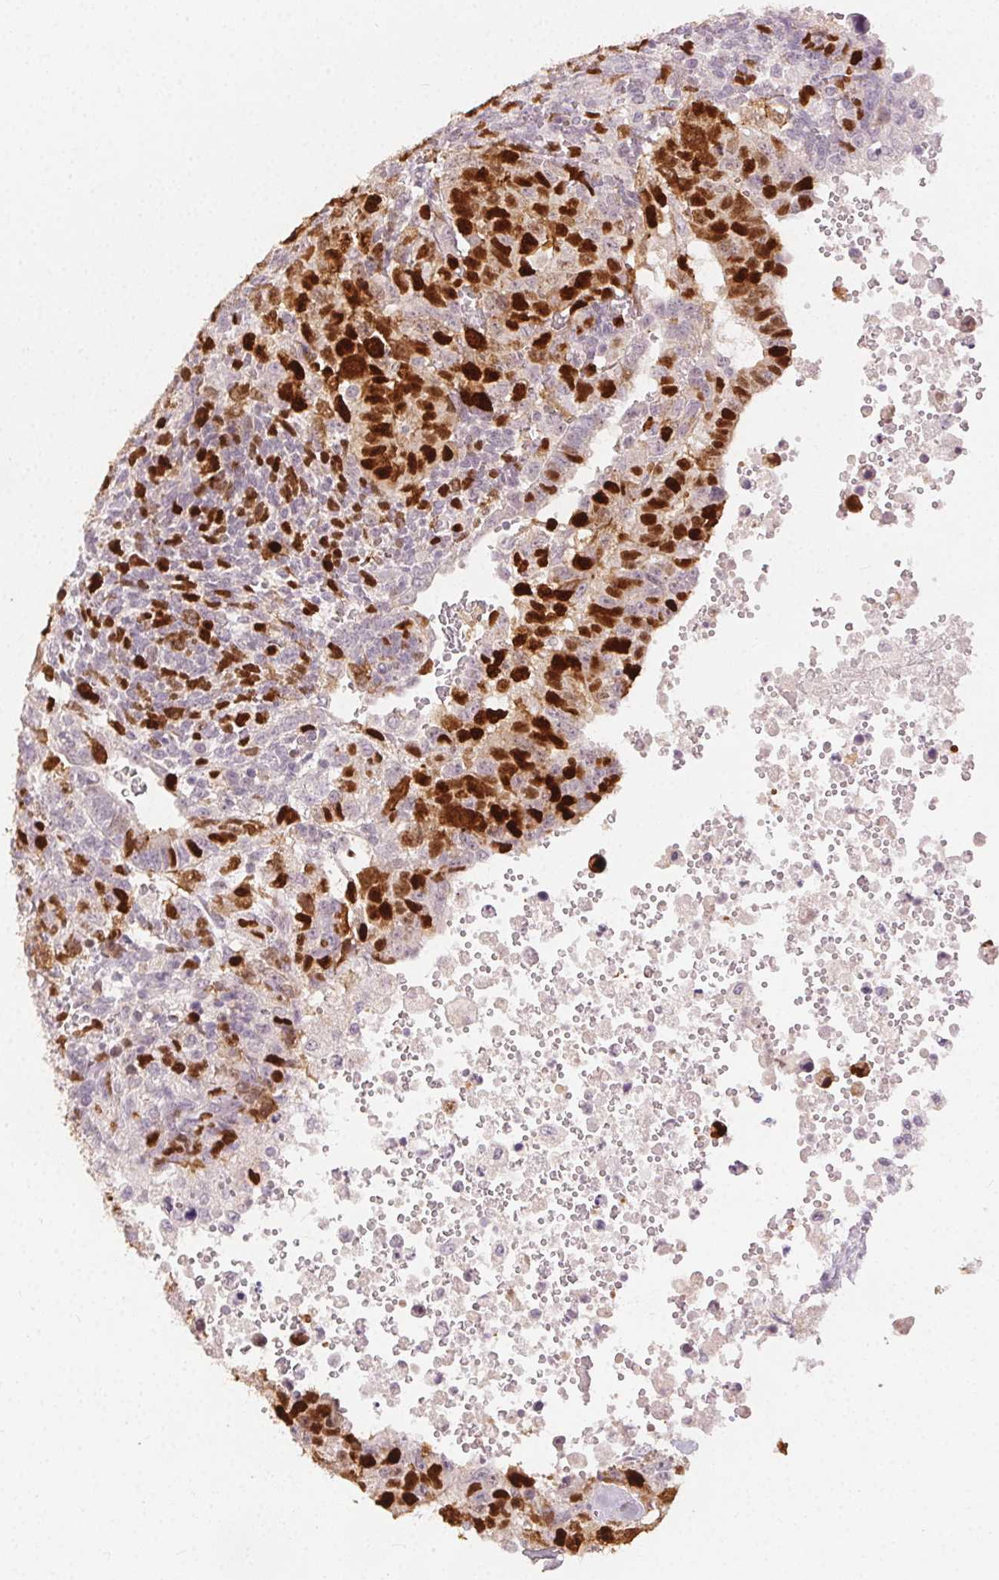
{"staining": {"intensity": "strong", "quantity": "25%-75%", "location": "nuclear"}, "tissue": "testis cancer", "cell_type": "Tumor cells", "image_type": "cancer", "snomed": [{"axis": "morphology", "description": "Carcinoma, Embryonal, NOS"}, {"axis": "topography", "description": "Testis"}], "caption": "Testis cancer (embryonal carcinoma) tissue shows strong nuclear staining in about 25%-75% of tumor cells, visualized by immunohistochemistry.", "gene": "ANLN", "patient": {"sex": "male", "age": 24}}